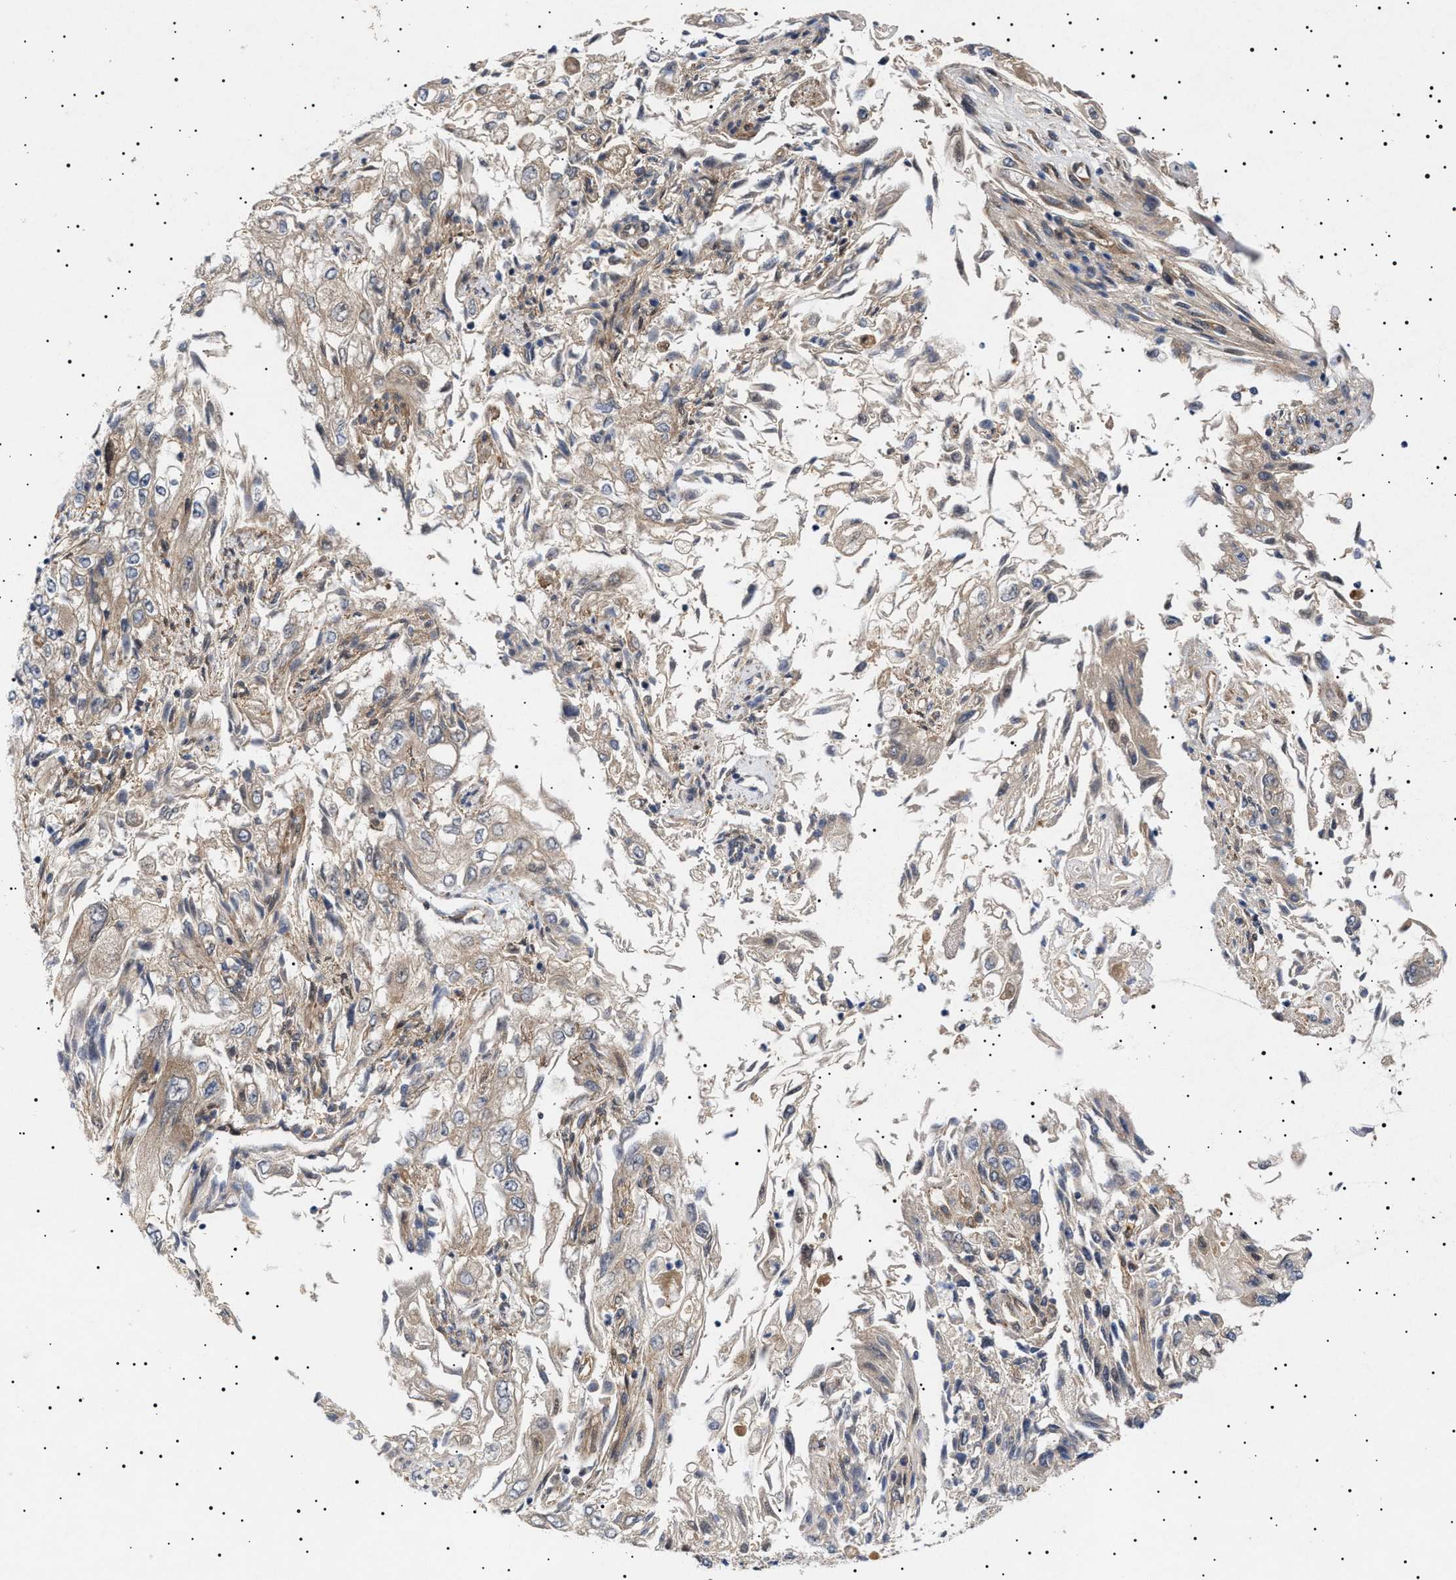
{"staining": {"intensity": "weak", "quantity": "25%-75%", "location": "cytoplasmic/membranous"}, "tissue": "endometrial cancer", "cell_type": "Tumor cells", "image_type": "cancer", "snomed": [{"axis": "morphology", "description": "Adenocarcinoma, NOS"}, {"axis": "topography", "description": "Endometrium"}], "caption": "IHC (DAB (3,3'-diaminobenzidine)) staining of human endometrial cancer exhibits weak cytoplasmic/membranous protein expression in about 25%-75% of tumor cells.", "gene": "NPLOC4", "patient": {"sex": "female", "age": 49}}